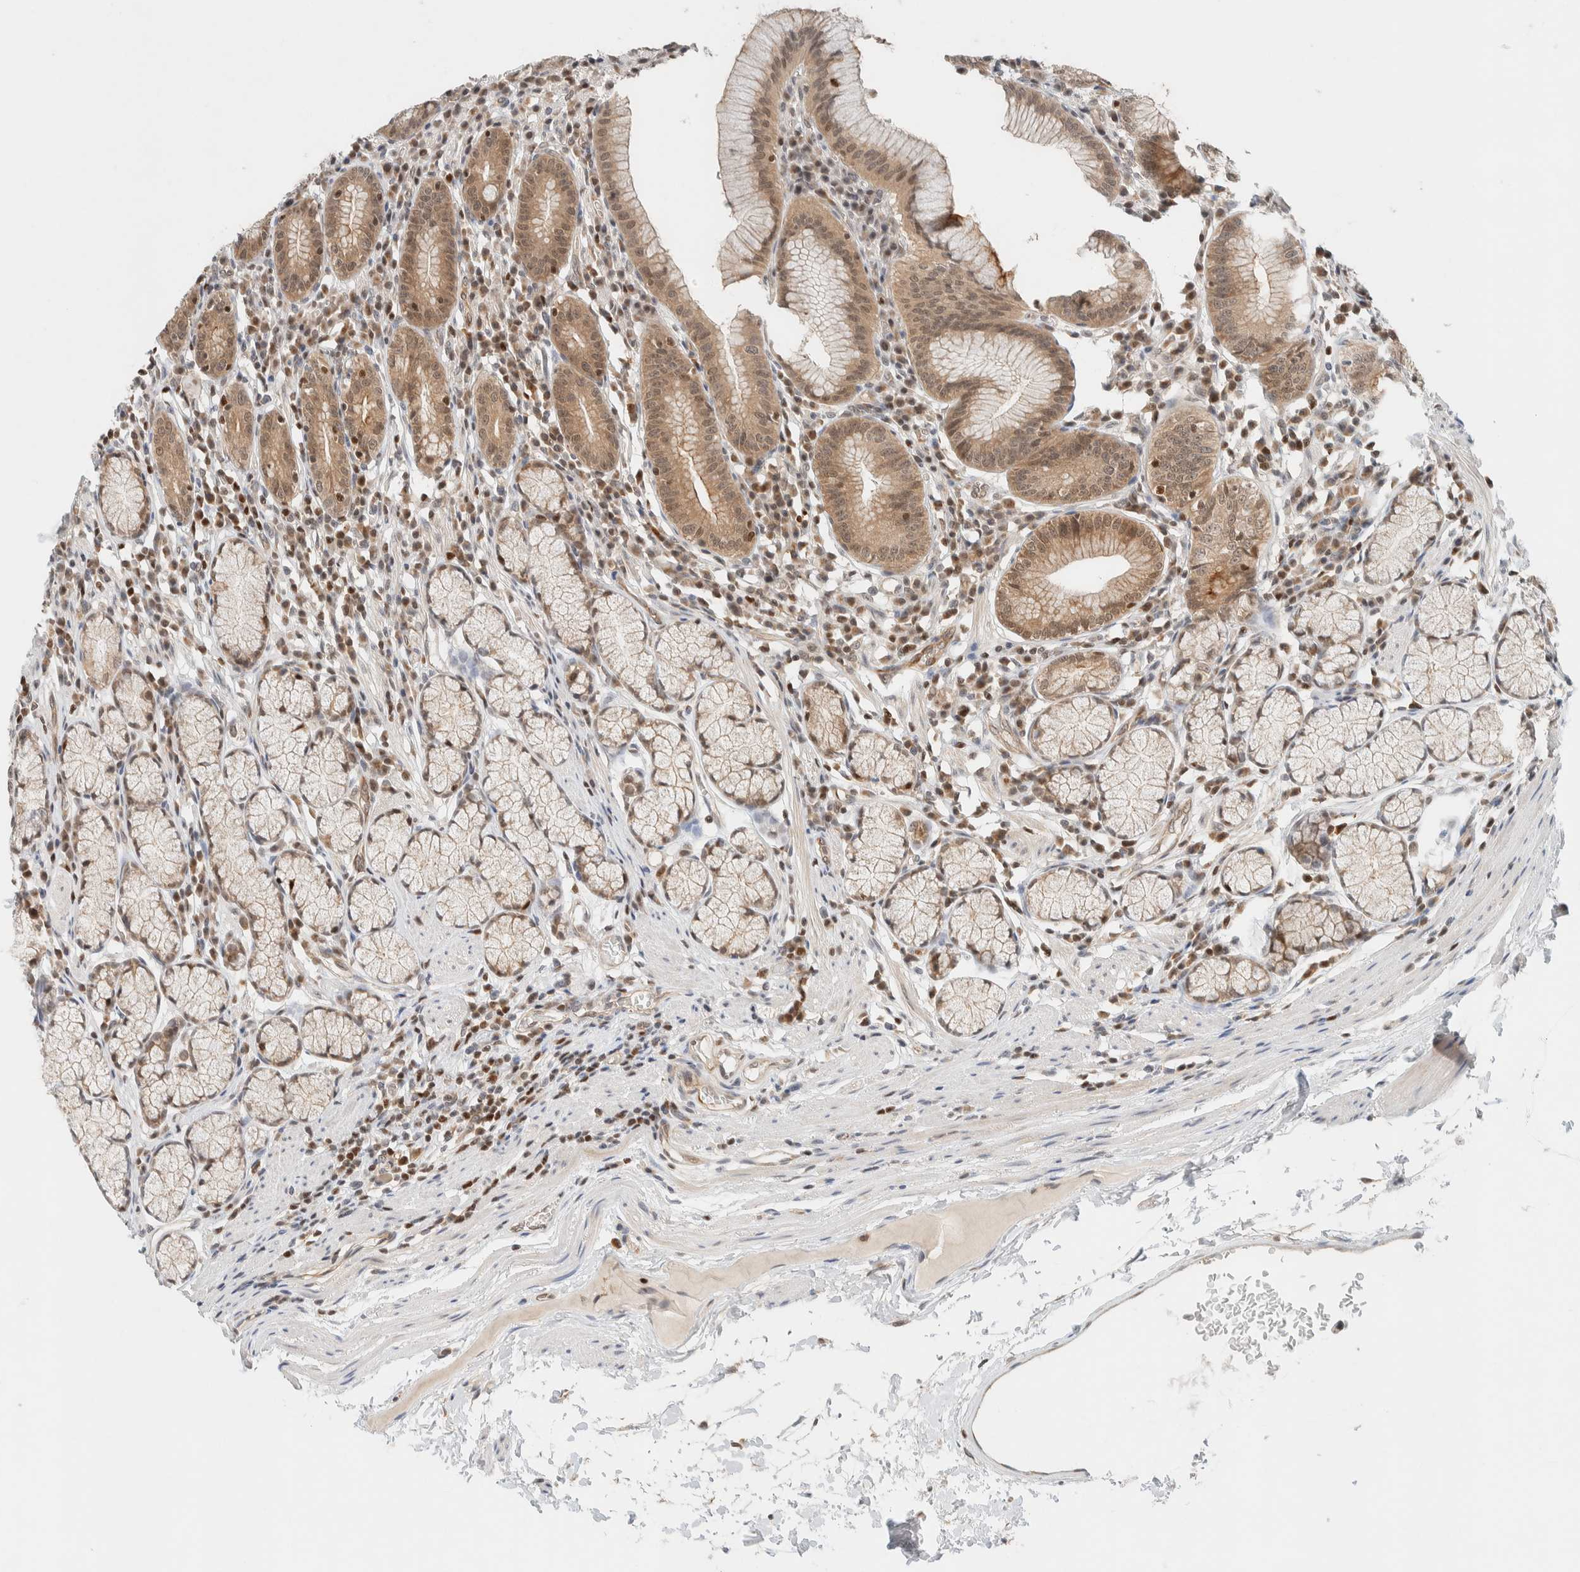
{"staining": {"intensity": "moderate", "quantity": ">75%", "location": "cytoplasmic/membranous,nuclear"}, "tissue": "stomach", "cell_type": "Glandular cells", "image_type": "normal", "snomed": [{"axis": "morphology", "description": "Normal tissue, NOS"}, {"axis": "topography", "description": "Stomach"}], "caption": "Moderate cytoplasmic/membranous,nuclear expression for a protein is appreciated in approximately >75% of glandular cells of benign stomach using immunohistochemistry.", "gene": "C8orf76", "patient": {"sex": "male", "age": 55}}